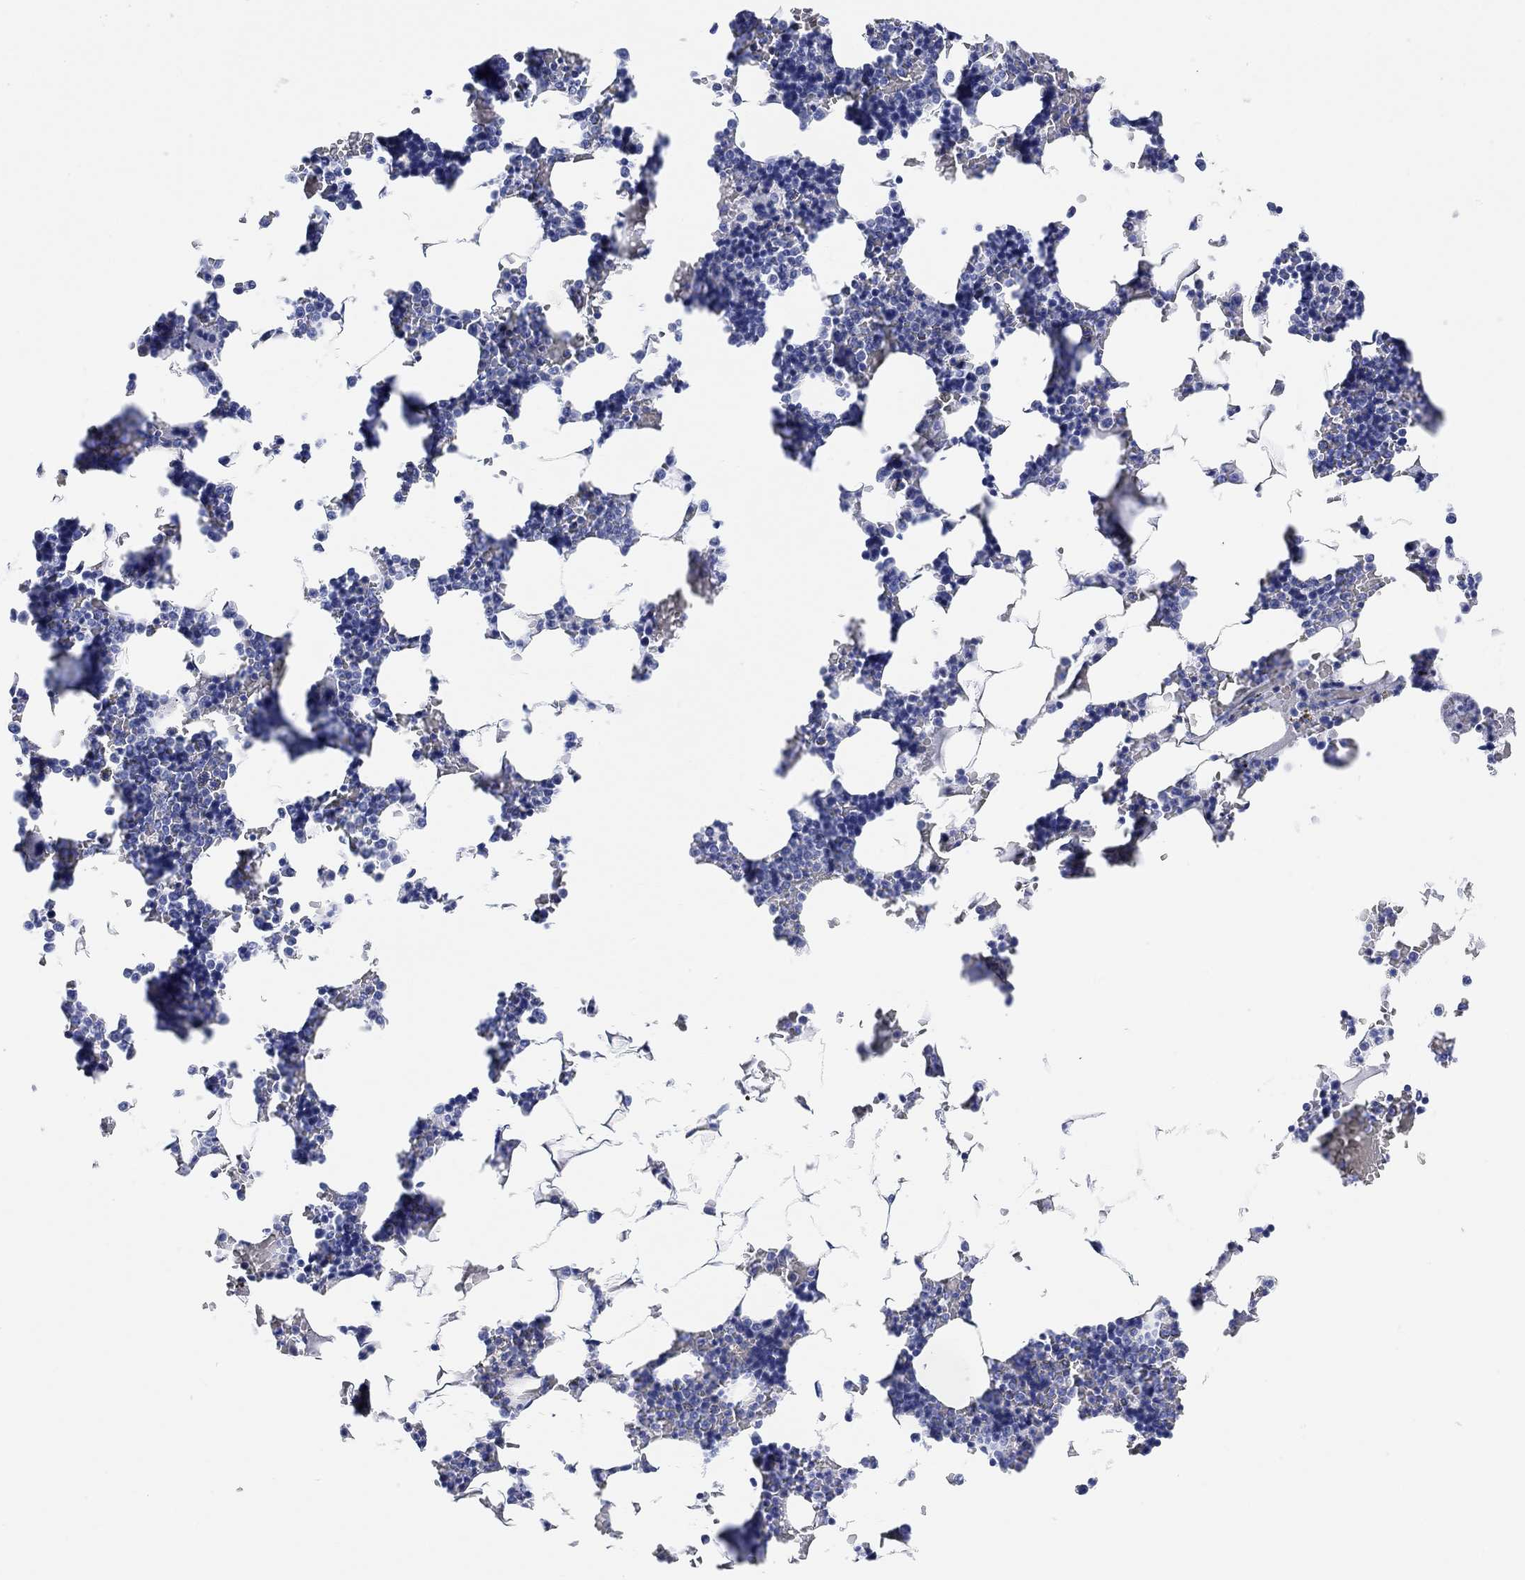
{"staining": {"intensity": "negative", "quantity": "none", "location": "none"}, "tissue": "bone marrow", "cell_type": "Hematopoietic cells", "image_type": "normal", "snomed": [{"axis": "morphology", "description": "Normal tissue, NOS"}, {"axis": "topography", "description": "Bone marrow"}], "caption": "The immunohistochemistry histopathology image has no significant expression in hematopoietic cells of bone marrow. (DAB immunohistochemistry (IHC) visualized using brightfield microscopy, high magnification).", "gene": "XIRP2", "patient": {"sex": "male", "age": 51}}